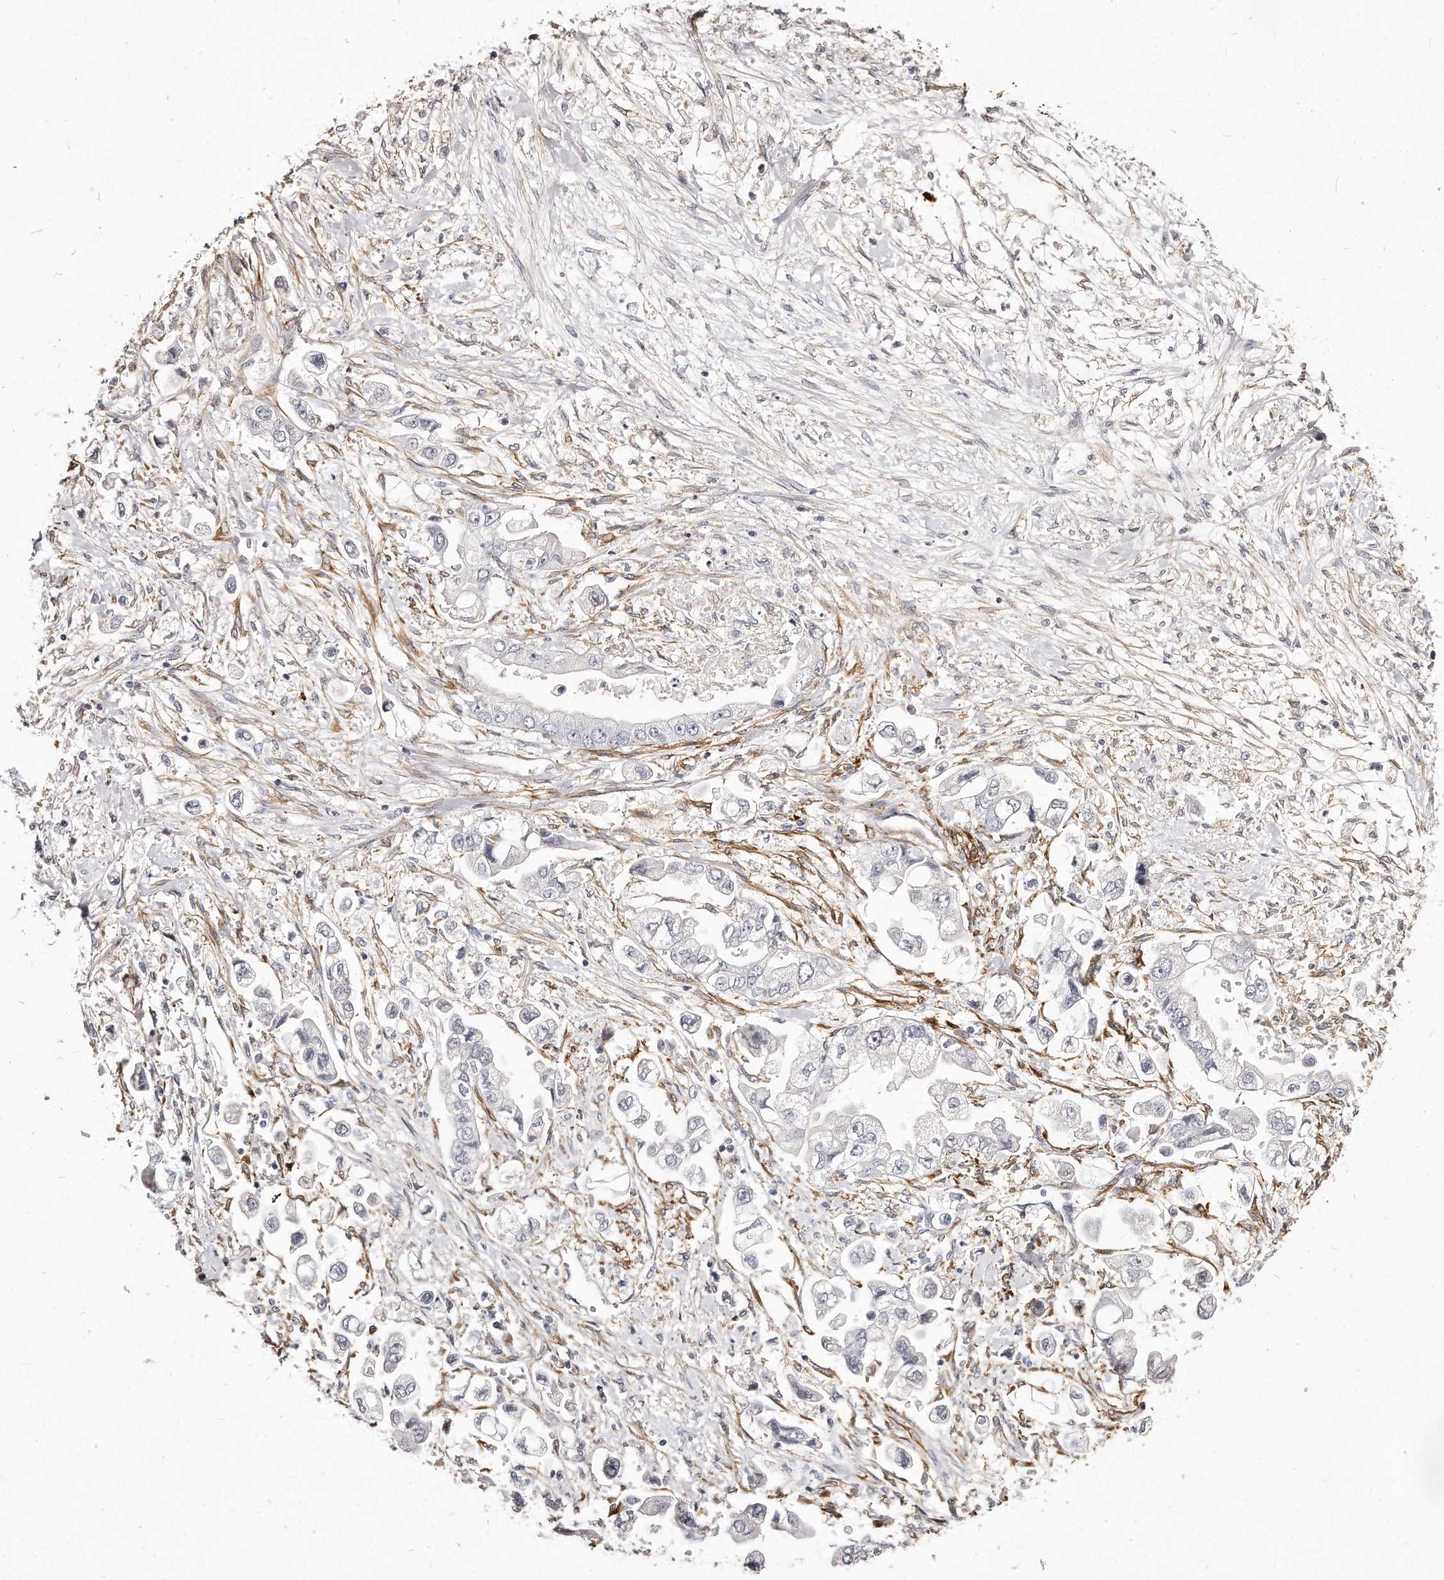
{"staining": {"intensity": "negative", "quantity": "none", "location": "none"}, "tissue": "stomach cancer", "cell_type": "Tumor cells", "image_type": "cancer", "snomed": [{"axis": "morphology", "description": "Adenocarcinoma, NOS"}, {"axis": "topography", "description": "Stomach"}], "caption": "An immunohistochemistry micrograph of stomach adenocarcinoma is shown. There is no staining in tumor cells of stomach adenocarcinoma.", "gene": "LMOD1", "patient": {"sex": "male", "age": 62}}